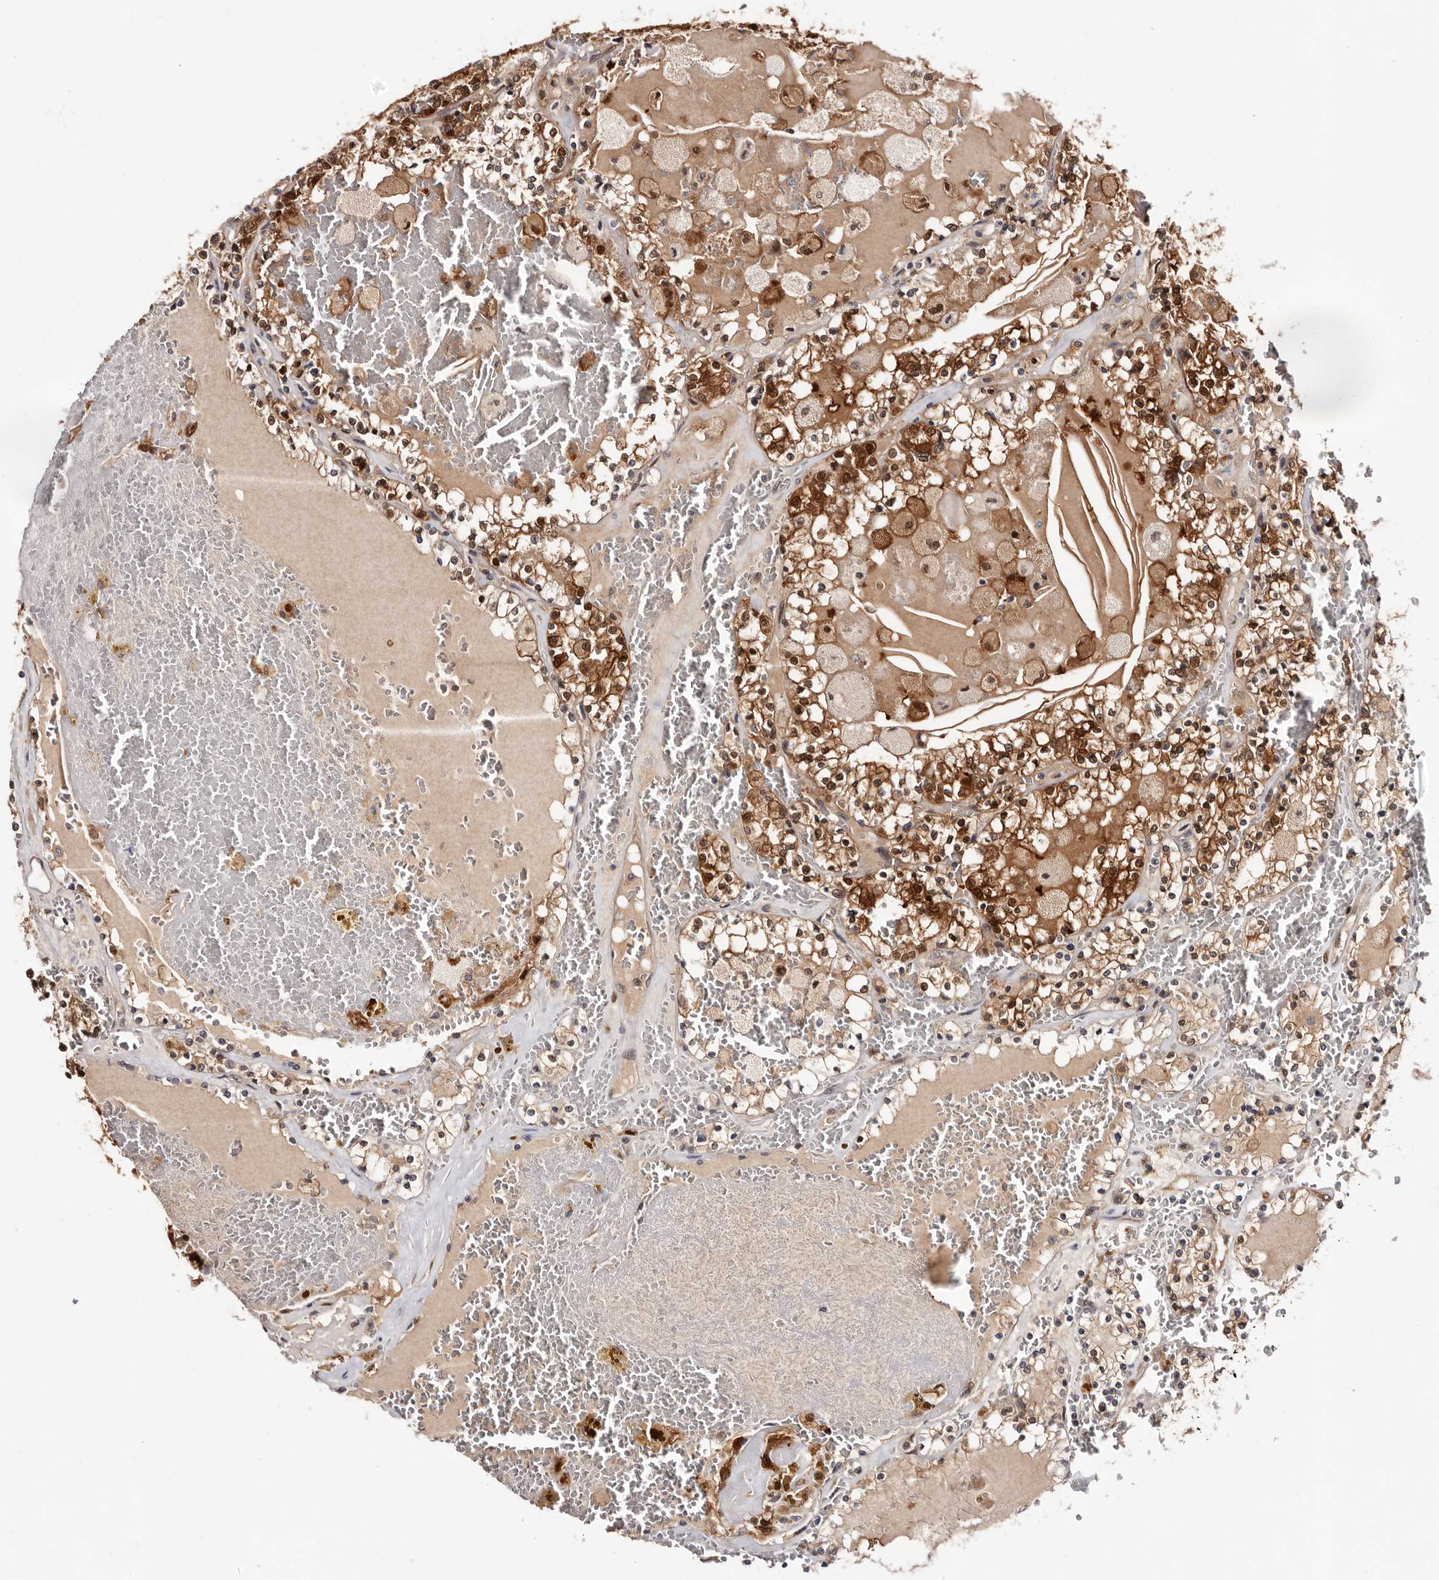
{"staining": {"intensity": "strong", "quantity": ">75%", "location": "cytoplasmic/membranous,nuclear"}, "tissue": "renal cancer", "cell_type": "Tumor cells", "image_type": "cancer", "snomed": [{"axis": "morphology", "description": "Adenocarcinoma, NOS"}, {"axis": "topography", "description": "Kidney"}], "caption": "A brown stain shows strong cytoplasmic/membranous and nuclear positivity of a protein in adenocarcinoma (renal) tumor cells. The staining was performed using DAB (3,3'-diaminobenzidine) to visualize the protein expression in brown, while the nuclei were stained in blue with hematoxylin (Magnification: 20x).", "gene": "TP53I3", "patient": {"sex": "female", "age": 56}}